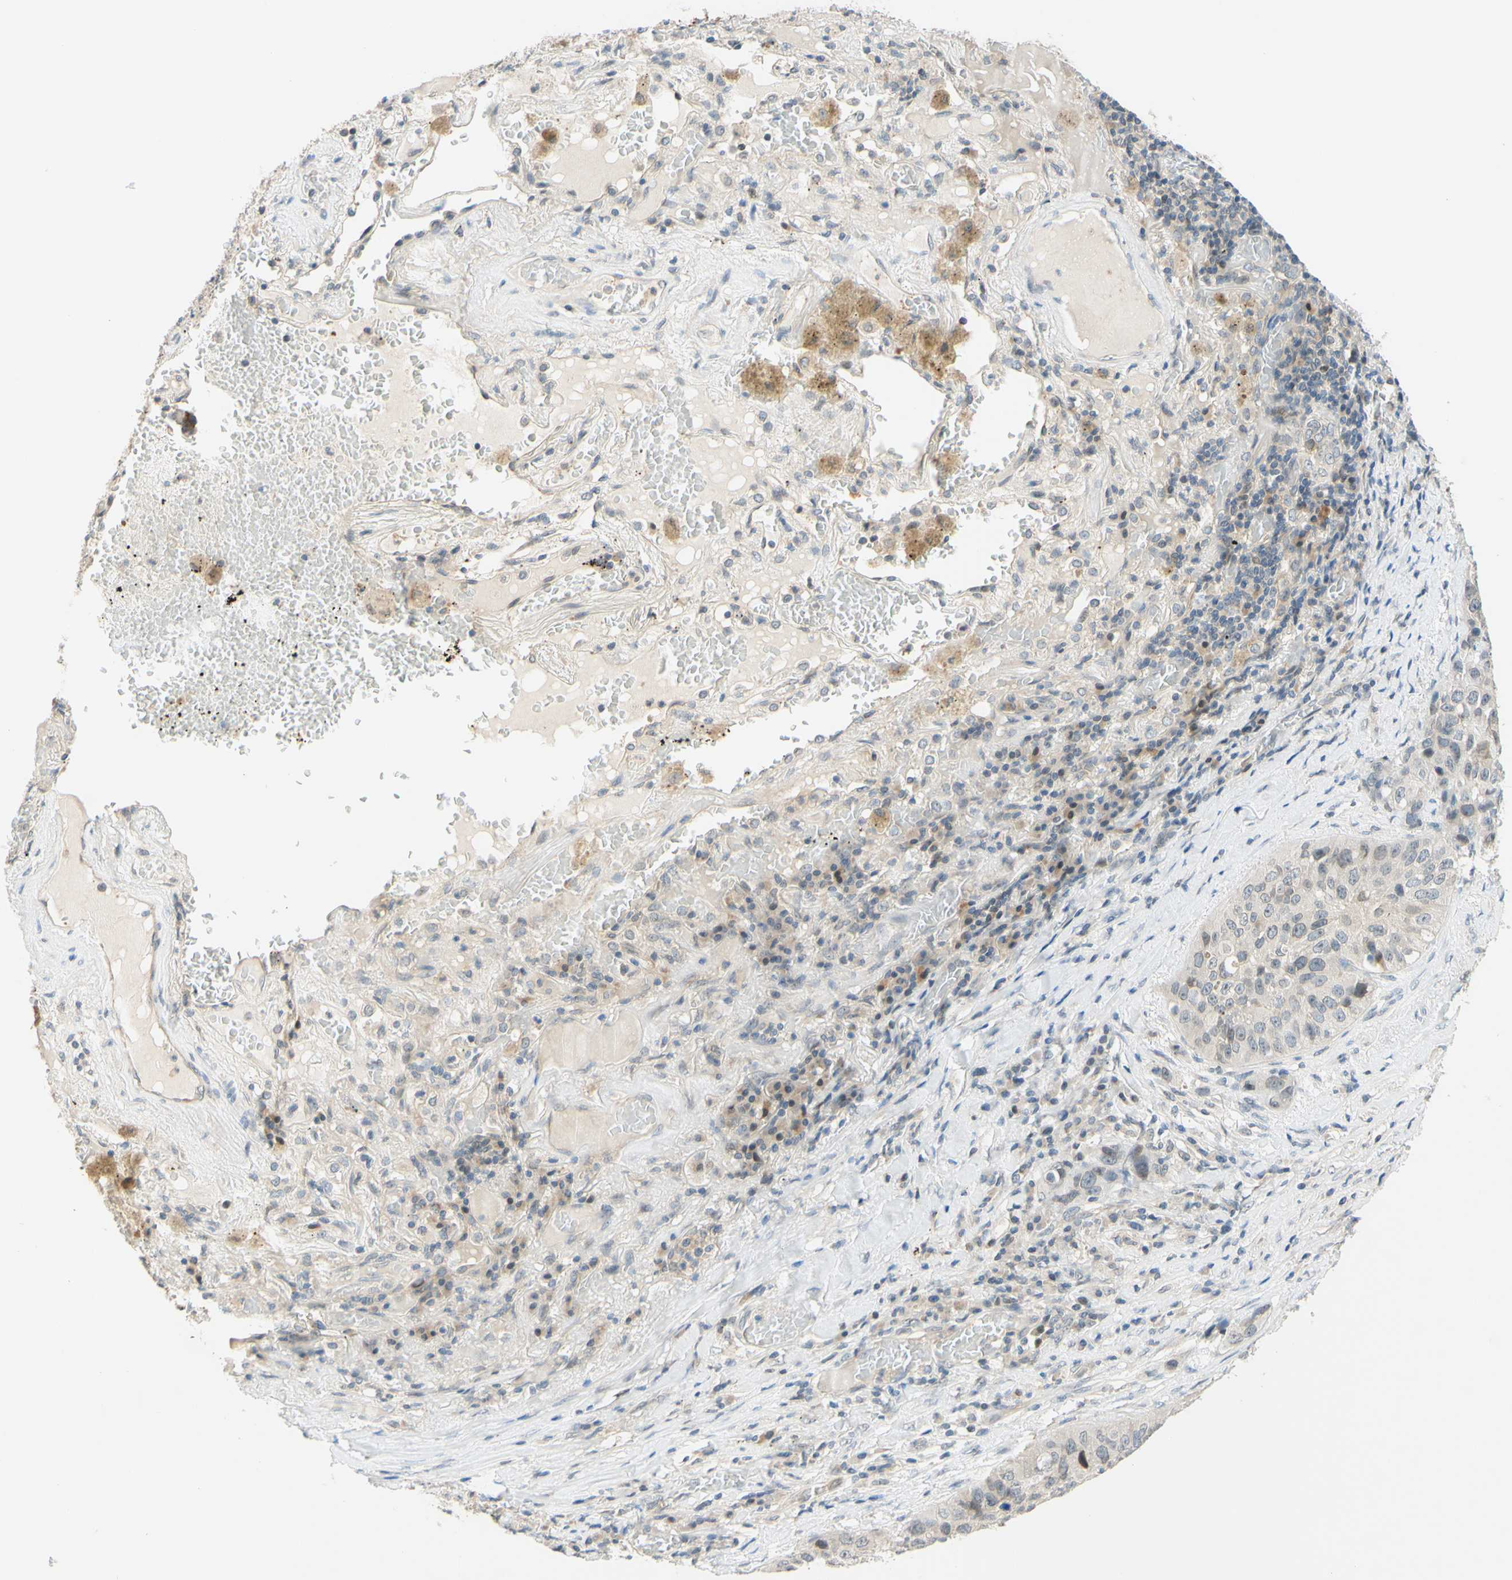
{"staining": {"intensity": "weak", "quantity": "<25%", "location": "nuclear"}, "tissue": "lung cancer", "cell_type": "Tumor cells", "image_type": "cancer", "snomed": [{"axis": "morphology", "description": "Squamous cell carcinoma, NOS"}, {"axis": "topography", "description": "Lung"}], "caption": "The image shows no significant staining in tumor cells of squamous cell carcinoma (lung).", "gene": "C2CD2L", "patient": {"sex": "male", "age": 57}}